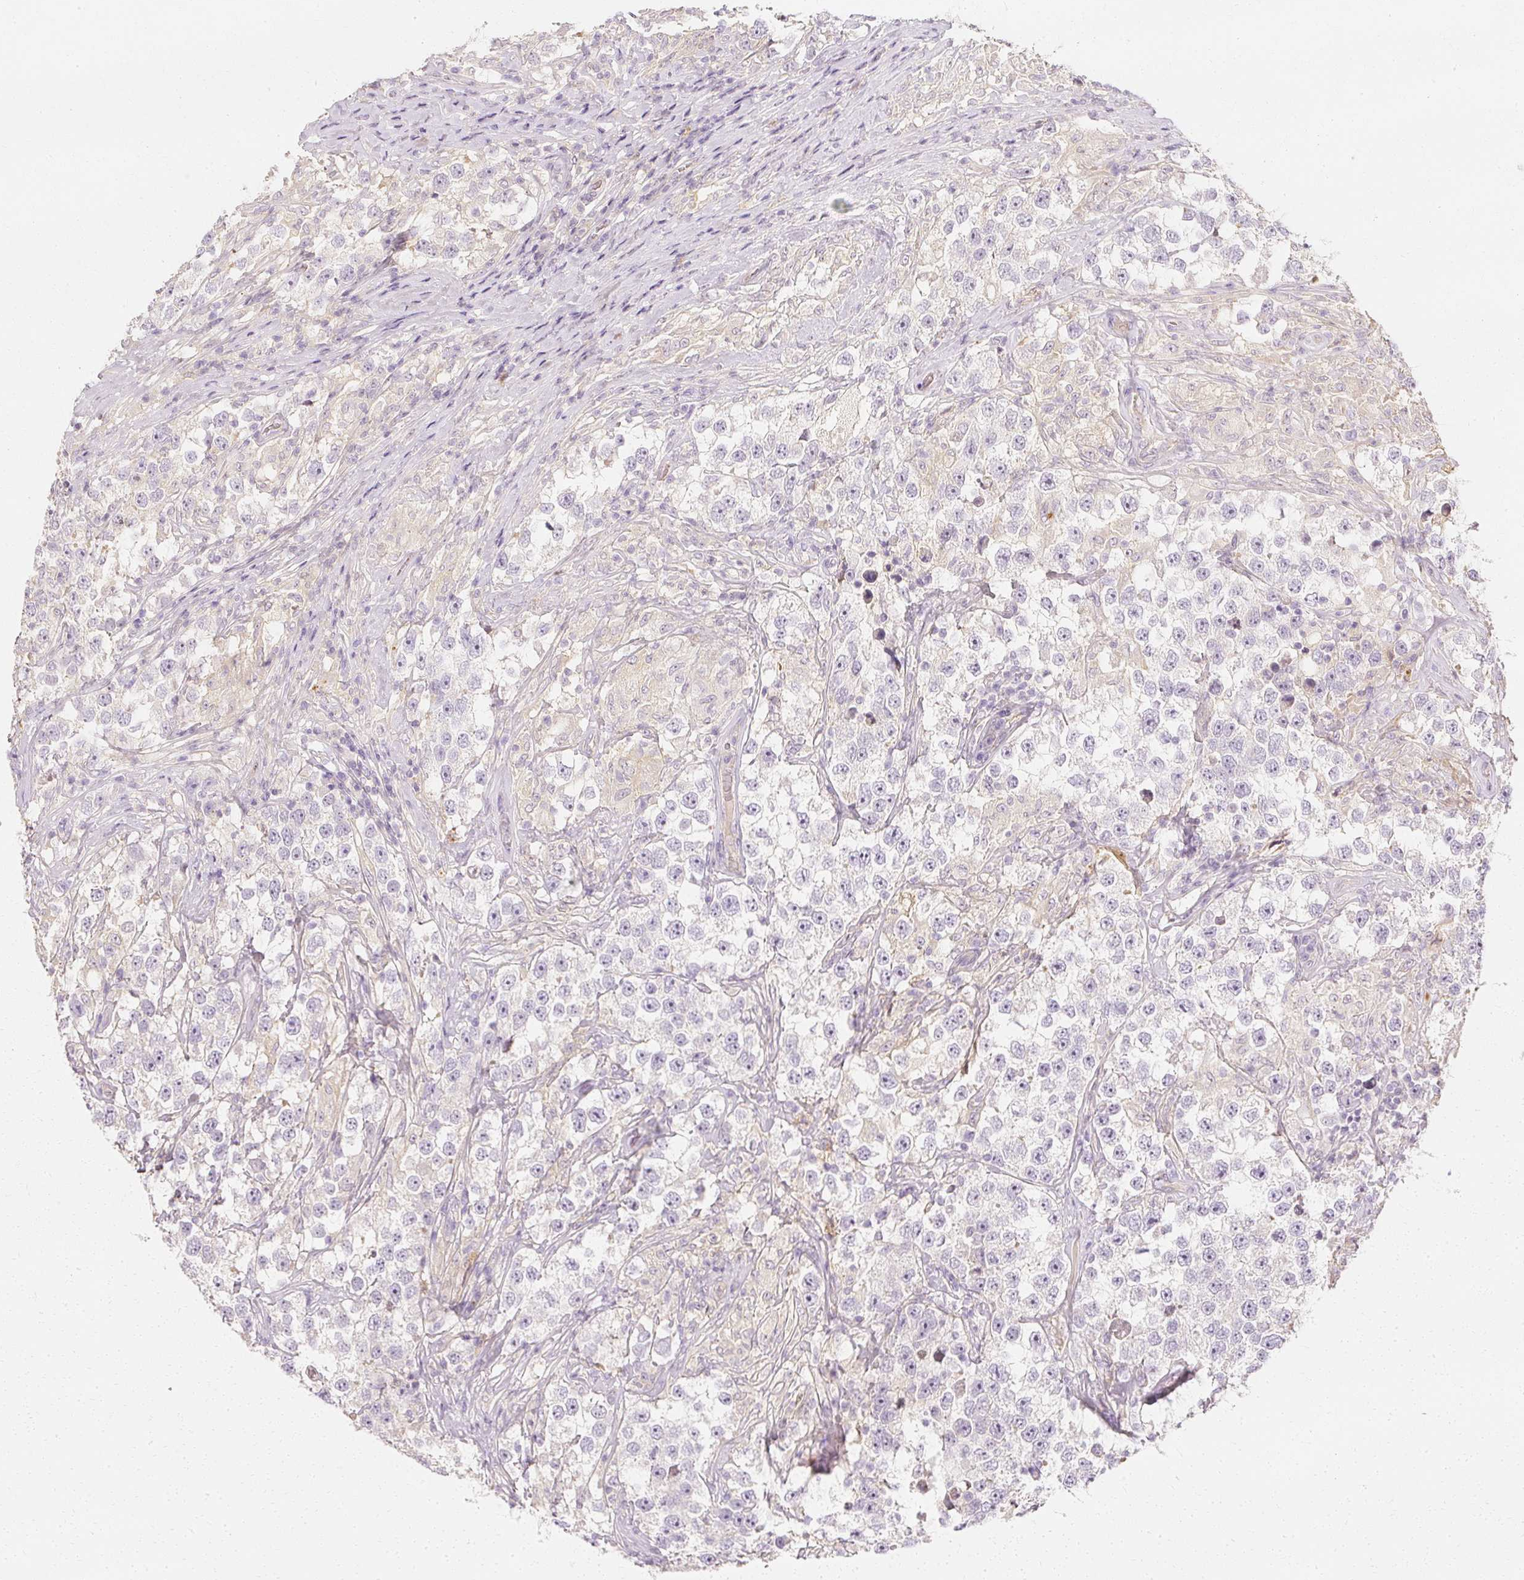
{"staining": {"intensity": "negative", "quantity": "none", "location": "none"}, "tissue": "testis cancer", "cell_type": "Tumor cells", "image_type": "cancer", "snomed": [{"axis": "morphology", "description": "Seminoma, NOS"}, {"axis": "topography", "description": "Testis"}], "caption": "An immunohistochemistry image of seminoma (testis) is shown. There is no staining in tumor cells of seminoma (testis).", "gene": "GNAQ", "patient": {"sex": "male", "age": 46}}